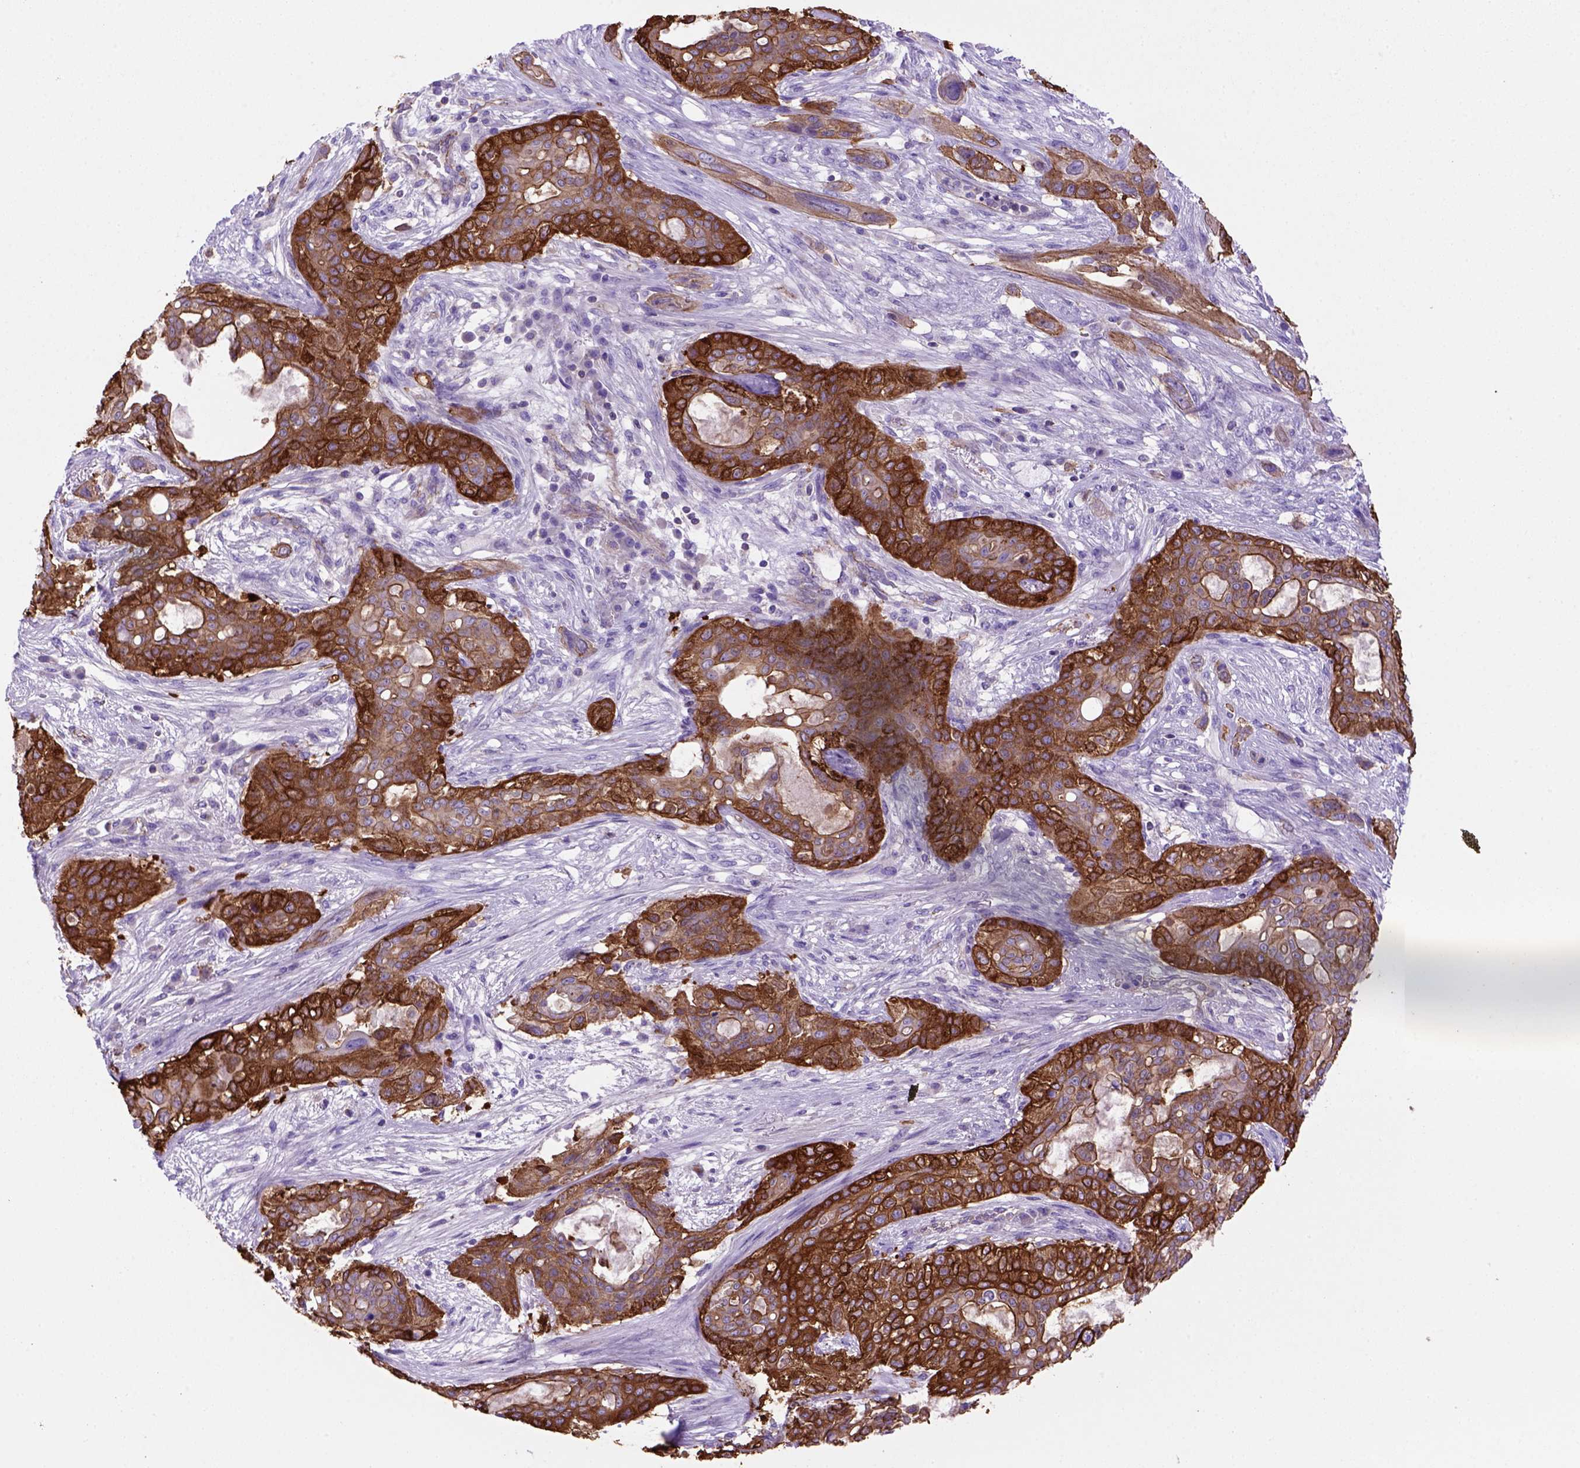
{"staining": {"intensity": "strong", "quantity": ">75%", "location": "cytoplasmic/membranous"}, "tissue": "lung cancer", "cell_type": "Tumor cells", "image_type": "cancer", "snomed": [{"axis": "morphology", "description": "Squamous cell carcinoma, NOS"}, {"axis": "topography", "description": "Lung"}], "caption": "Strong cytoplasmic/membranous positivity for a protein is seen in about >75% of tumor cells of lung cancer using IHC.", "gene": "PEX12", "patient": {"sex": "female", "age": 70}}